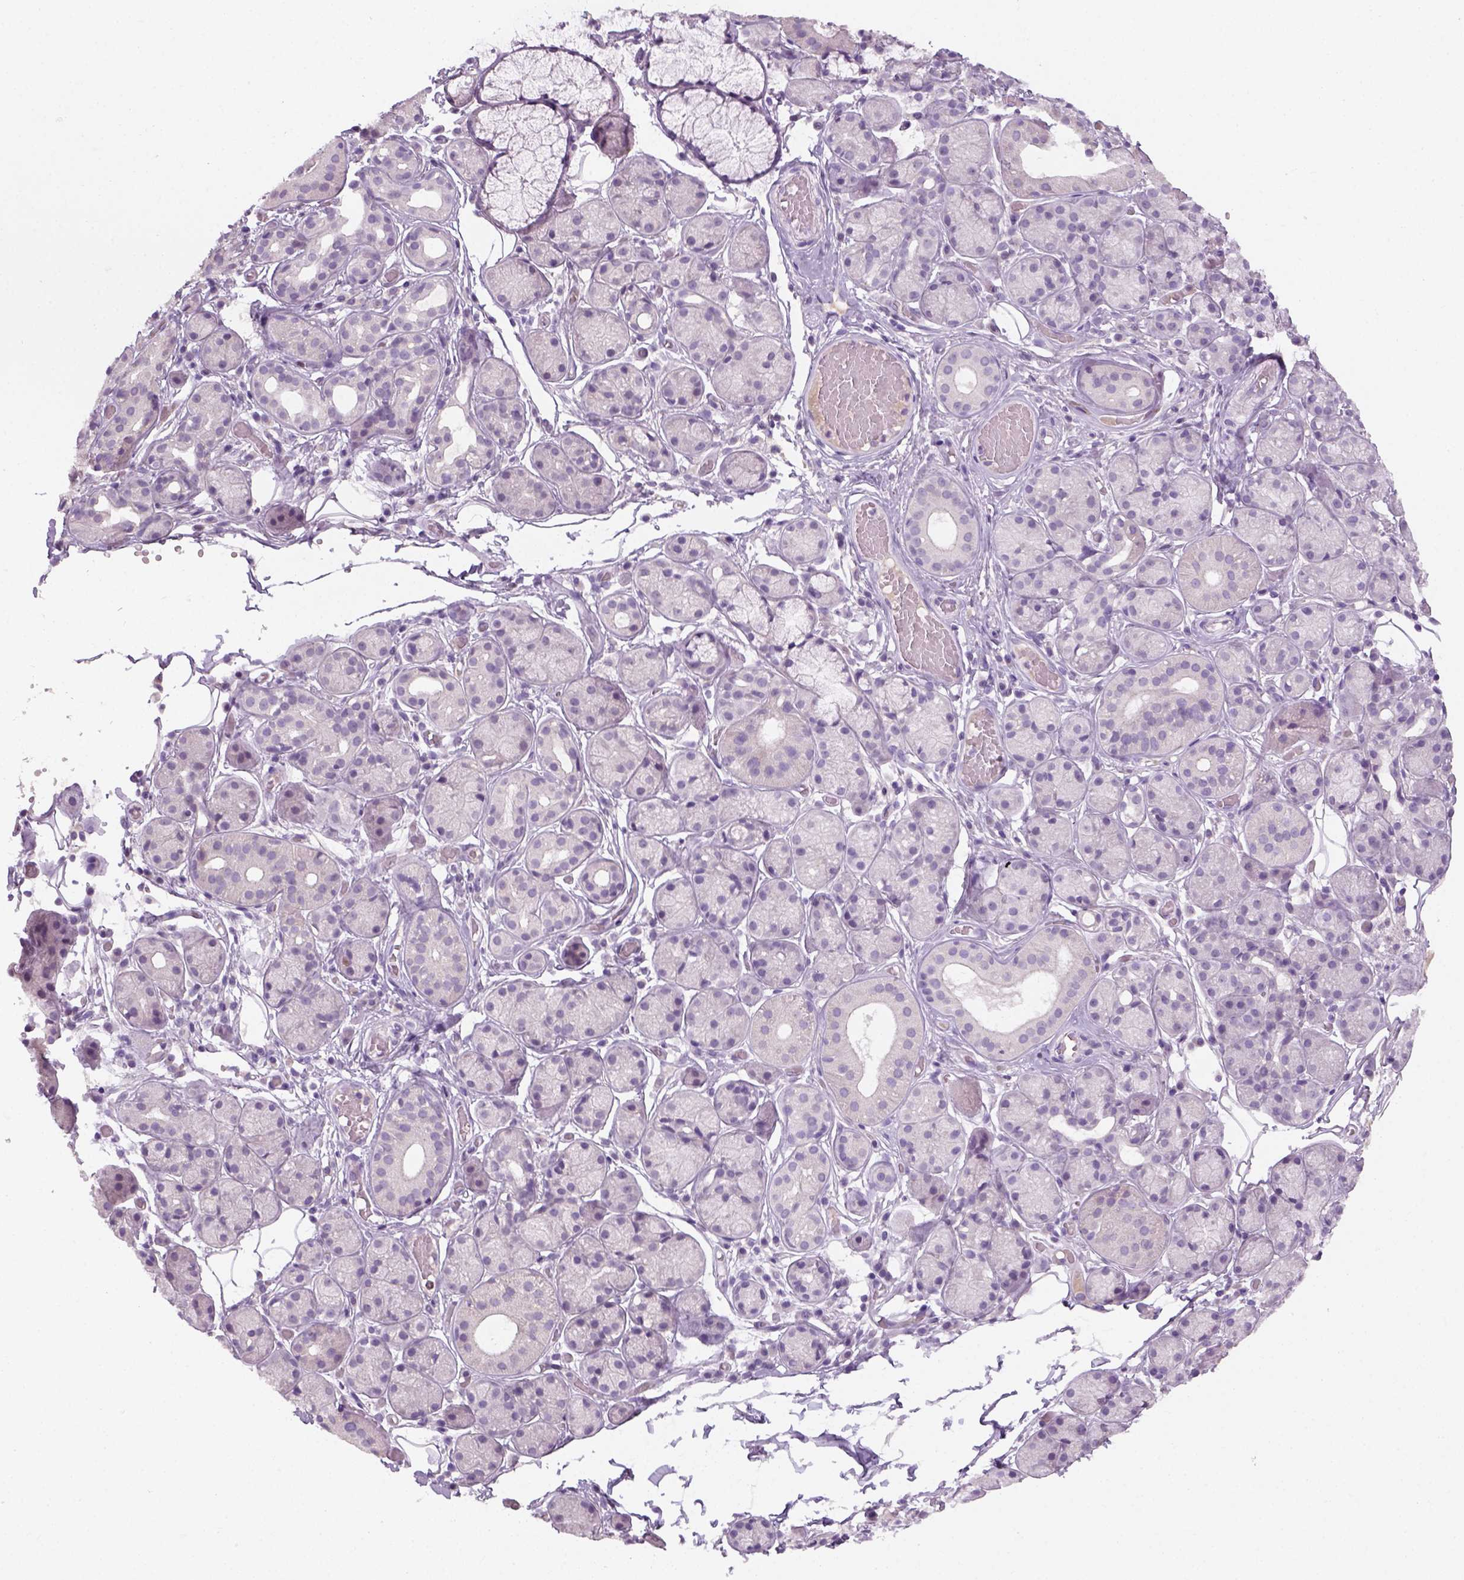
{"staining": {"intensity": "negative", "quantity": "none", "location": "none"}, "tissue": "salivary gland", "cell_type": "Glandular cells", "image_type": "normal", "snomed": [{"axis": "morphology", "description": "Normal tissue, NOS"}, {"axis": "topography", "description": "Salivary gland"}, {"axis": "topography", "description": "Peripheral nerve tissue"}], "caption": "Salivary gland stained for a protein using immunohistochemistry reveals no positivity glandular cells.", "gene": "GFI1B", "patient": {"sex": "male", "age": 71}}